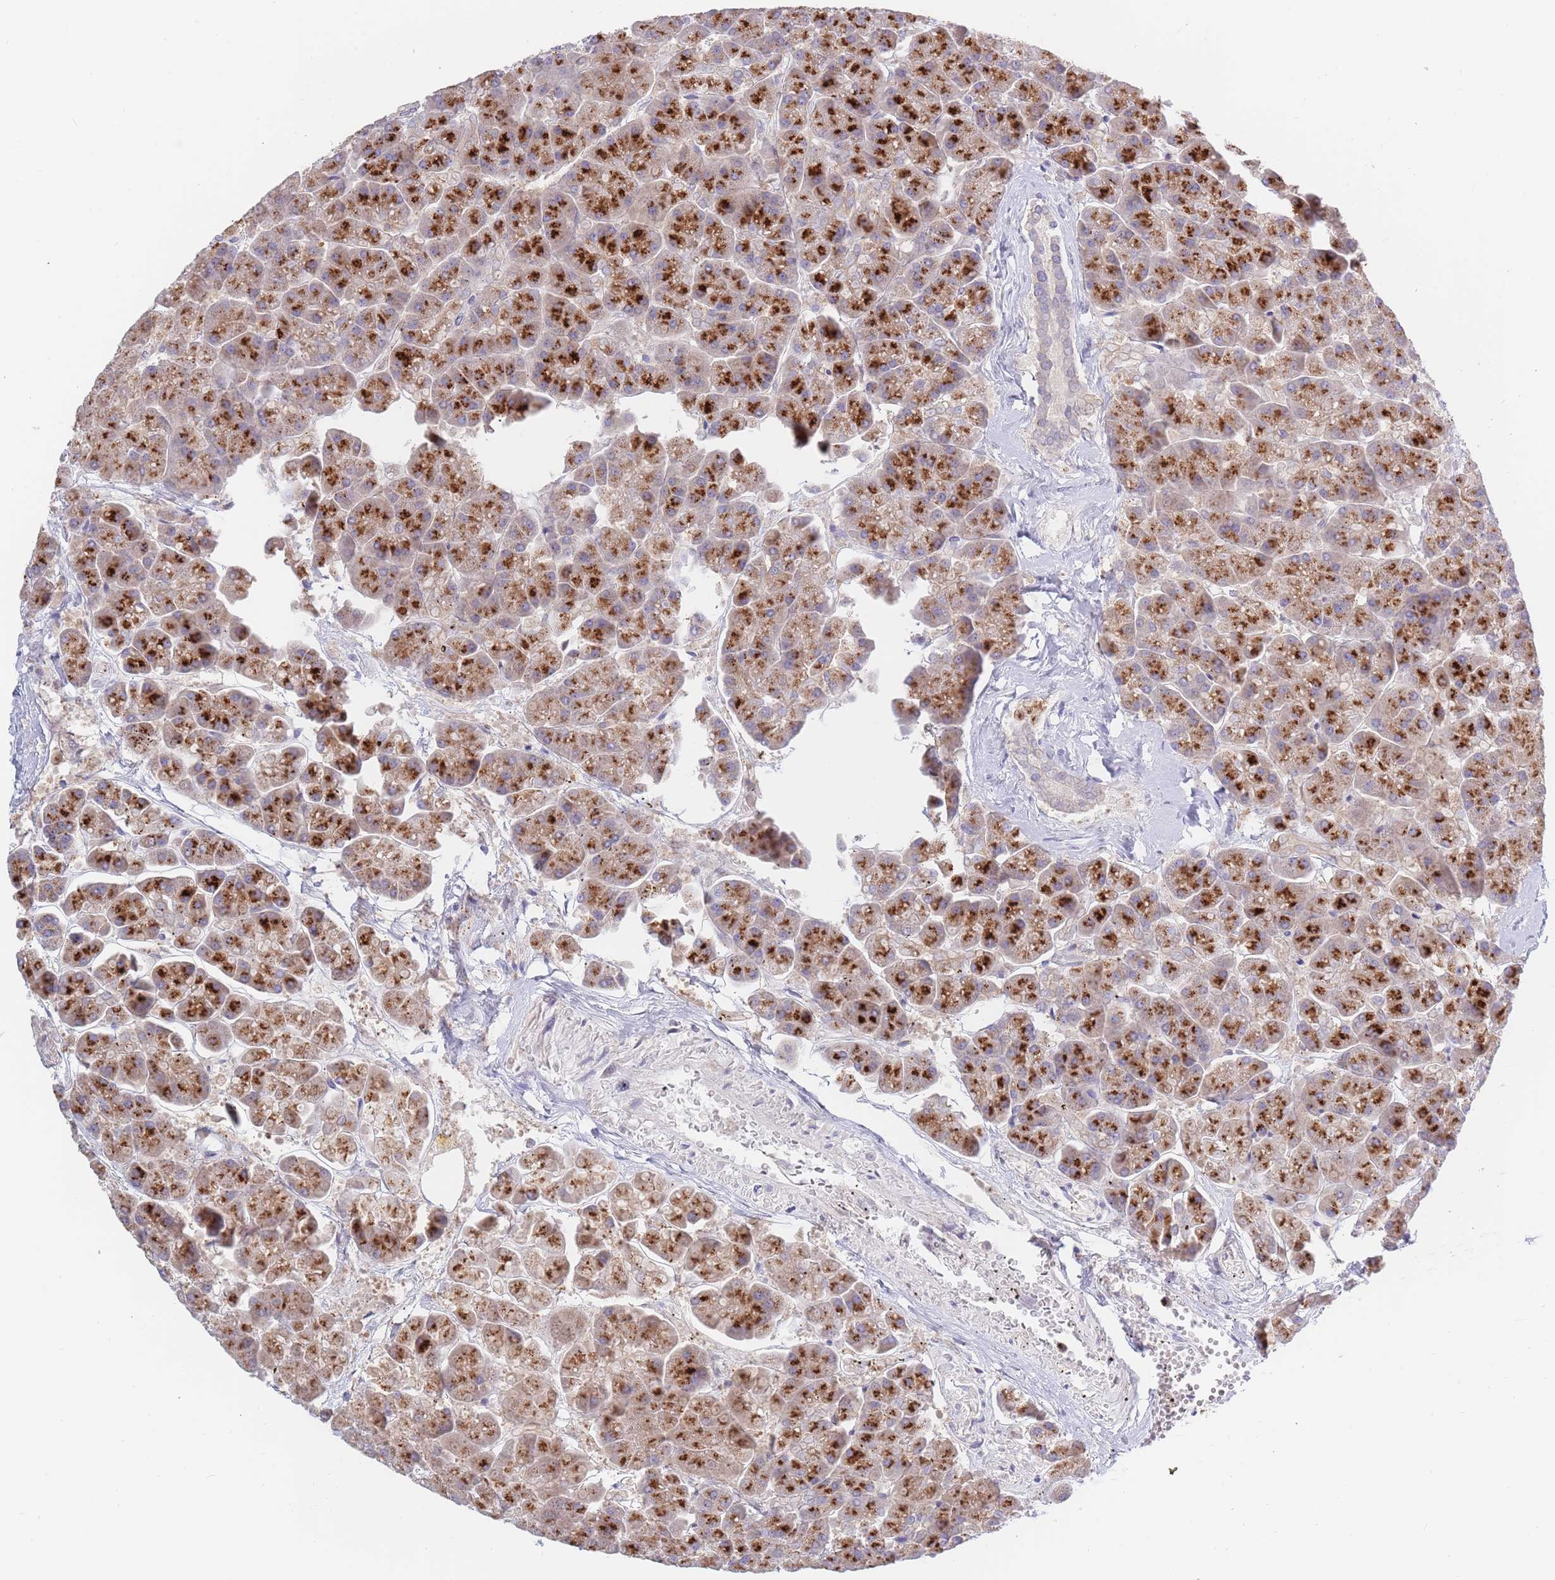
{"staining": {"intensity": "strong", "quantity": ">75%", "location": "cytoplasmic/membranous"}, "tissue": "pancreas", "cell_type": "Exocrine glandular cells", "image_type": "normal", "snomed": [{"axis": "morphology", "description": "Normal tissue, NOS"}, {"axis": "topography", "description": "Pancreas"}, {"axis": "topography", "description": "Peripheral nerve tissue"}], "caption": "Protein expression analysis of normal pancreas exhibits strong cytoplasmic/membranous positivity in about >75% of exocrine glandular cells.", "gene": "BORCS5", "patient": {"sex": "male", "age": 54}}